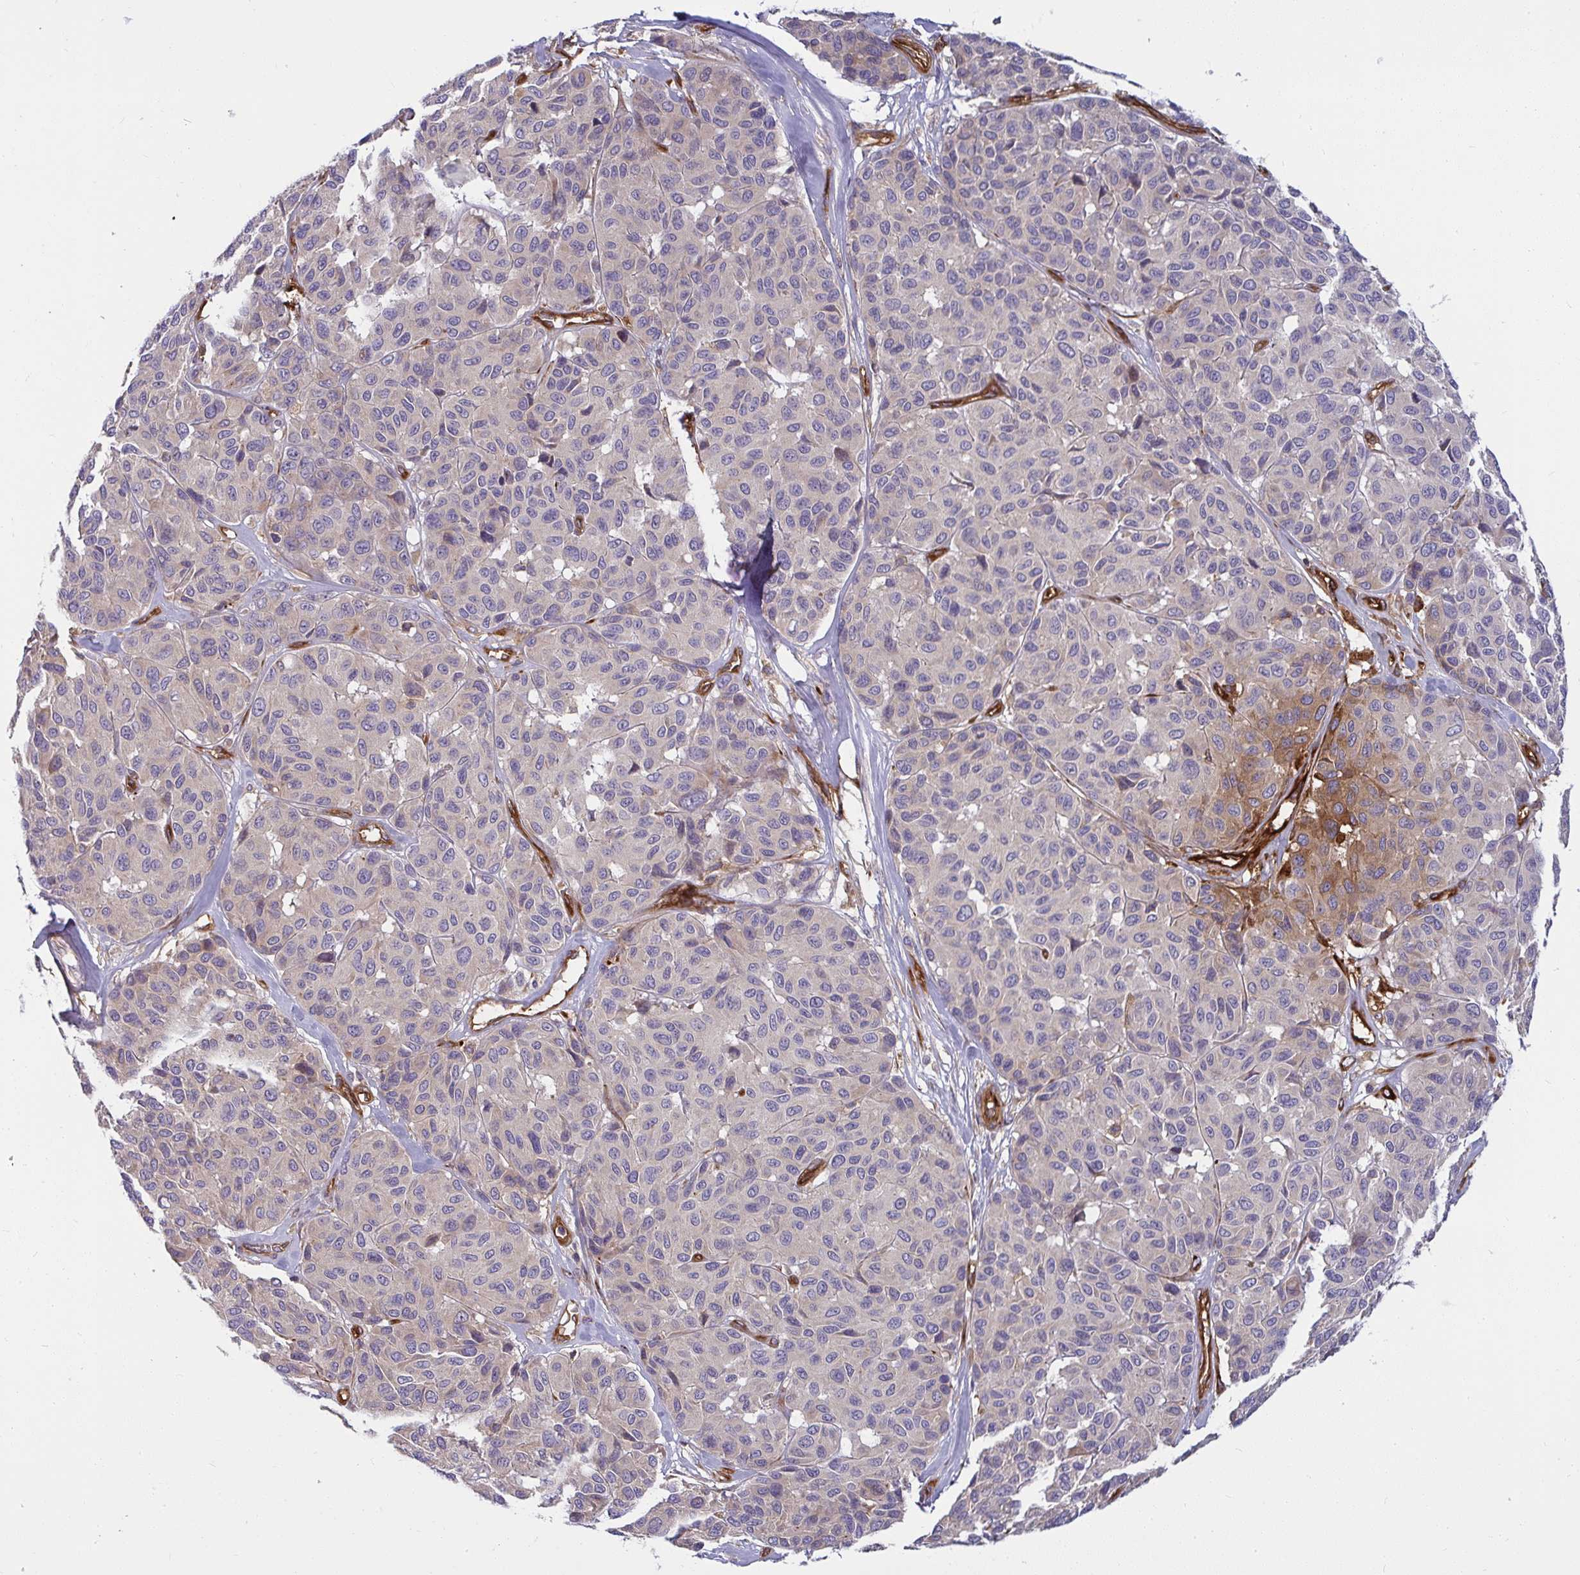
{"staining": {"intensity": "weak", "quantity": "<25%", "location": "cytoplasmic/membranous"}, "tissue": "melanoma", "cell_type": "Tumor cells", "image_type": "cancer", "snomed": [{"axis": "morphology", "description": "Malignant melanoma, NOS"}, {"axis": "topography", "description": "Skin"}], "caption": "Tumor cells are negative for protein expression in human malignant melanoma.", "gene": "IFIT3", "patient": {"sex": "female", "age": 66}}